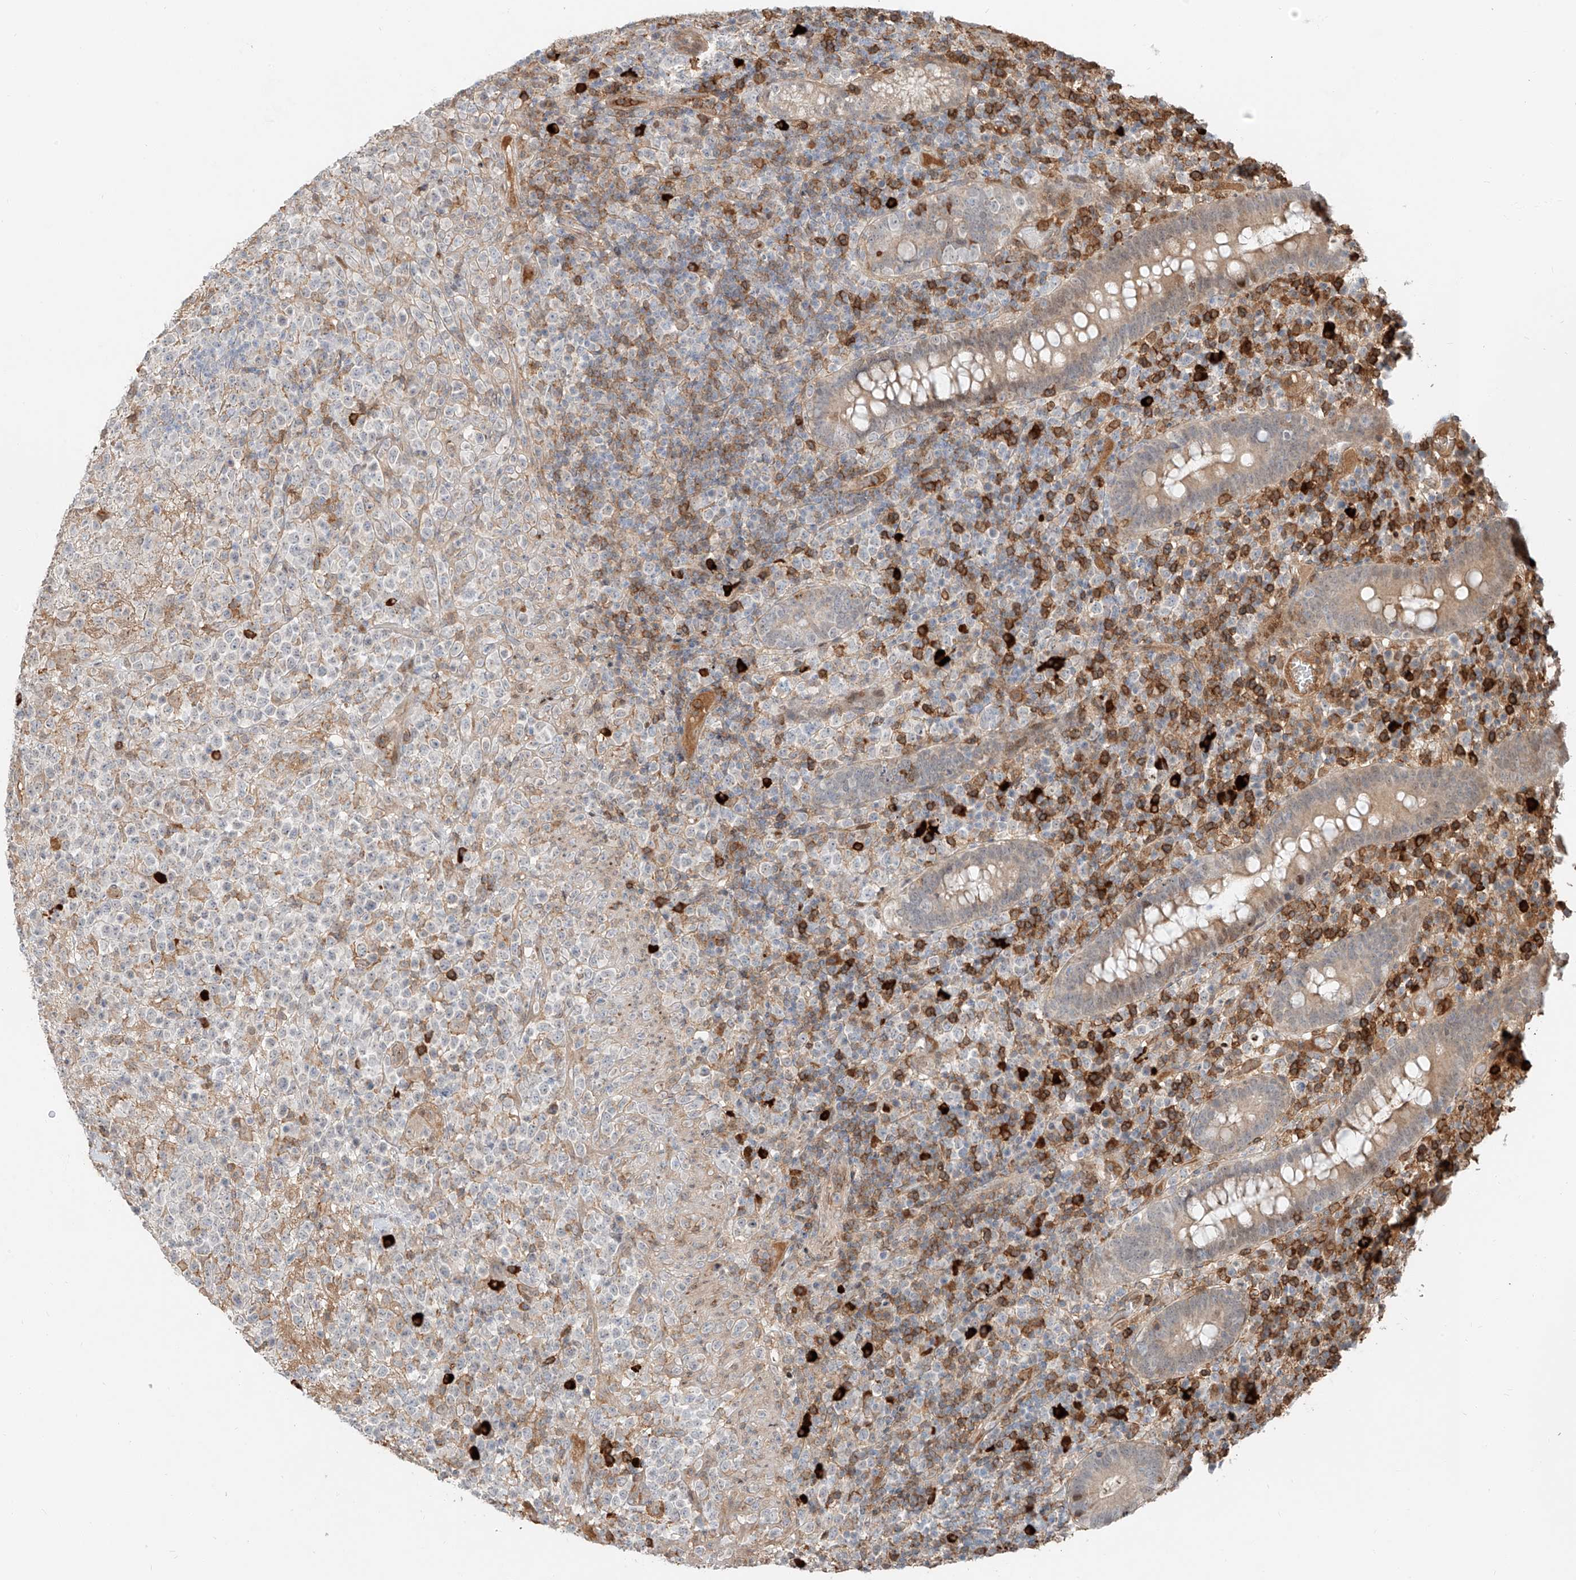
{"staining": {"intensity": "negative", "quantity": "none", "location": "none"}, "tissue": "lymphoma", "cell_type": "Tumor cells", "image_type": "cancer", "snomed": [{"axis": "morphology", "description": "Malignant lymphoma, non-Hodgkin's type, High grade"}, {"axis": "topography", "description": "Colon"}], "caption": "A high-resolution photomicrograph shows IHC staining of lymphoma, which demonstrates no significant staining in tumor cells.", "gene": "CEP162", "patient": {"sex": "female", "age": 53}}